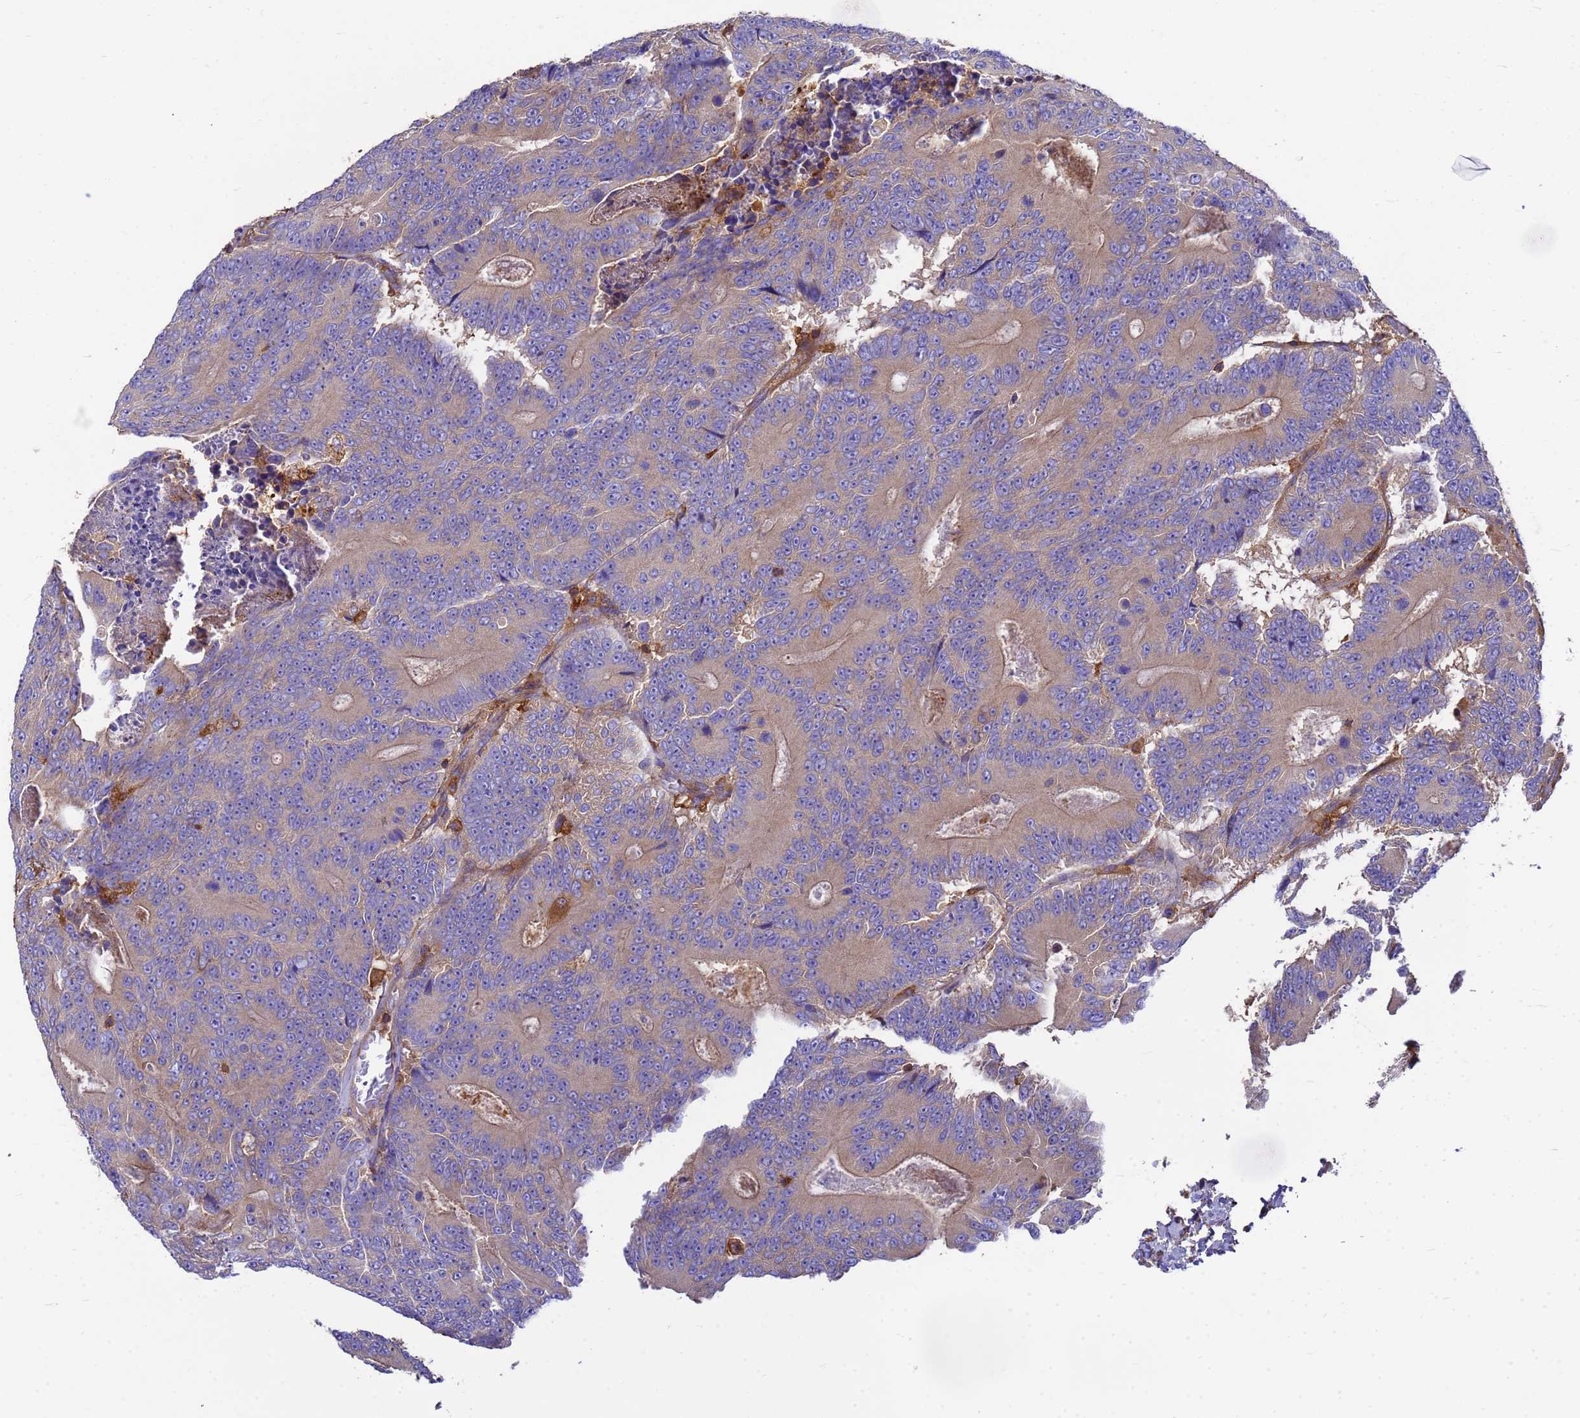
{"staining": {"intensity": "weak", "quantity": "<25%", "location": "cytoplasmic/membranous"}, "tissue": "colorectal cancer", "cell_type": "Tumor cells", "image_type": "cancer", "snomed": [{"axis": "morphology", "description": "Adenocarcinoma, NOS"}, {"axis": "topography", "description": "Colon"}], "caption": "Immunohistochemistry (IHC) of adenocarcinoma (colorectal) displays no staining in tumor cells.", "gene": "ZNF235", "patient": {"sex": "male", "age": 83}}